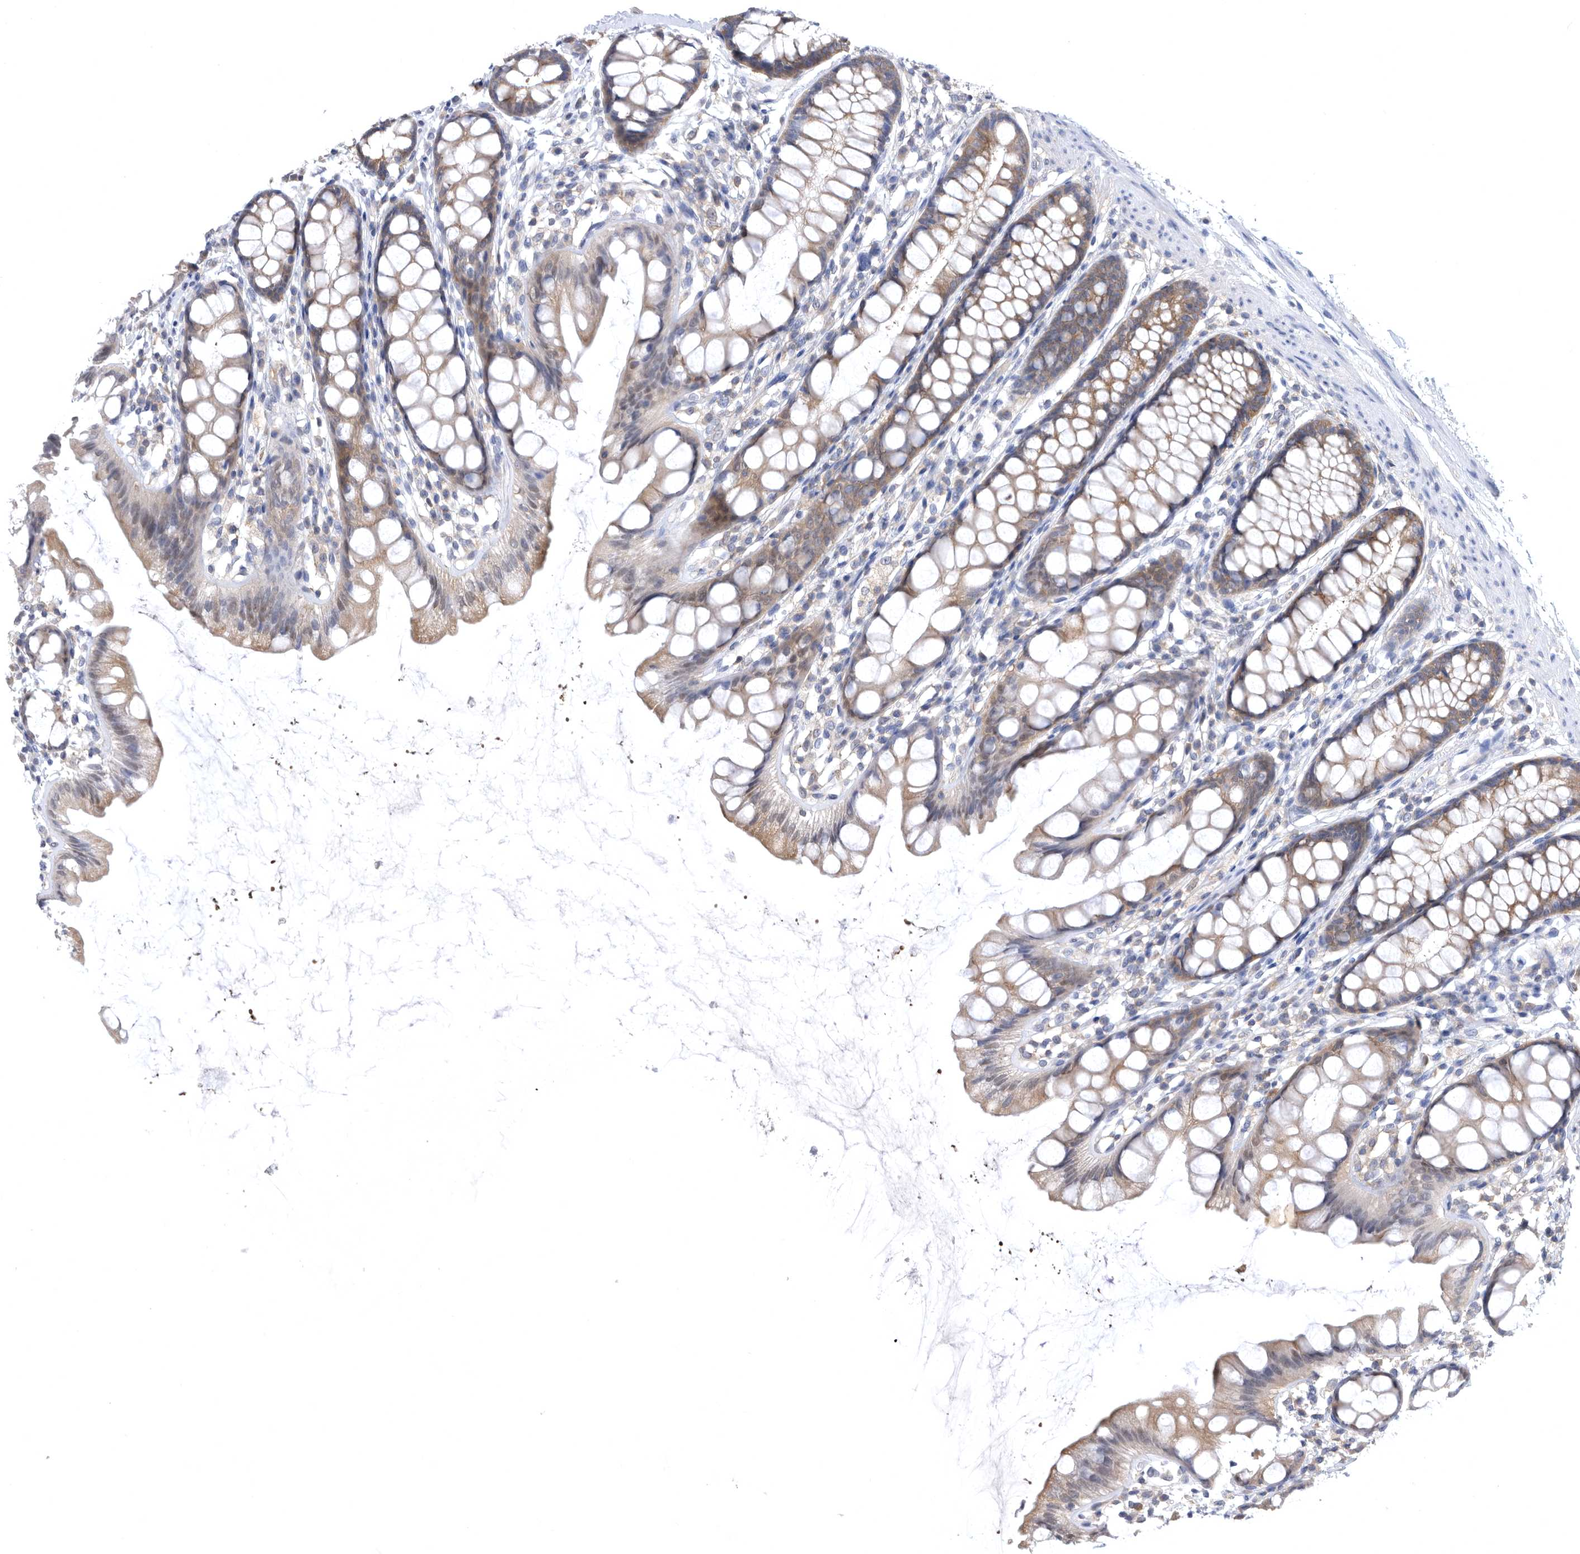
{"staining": {"intensity": "weak", "quantity": ">75%", "location": "cytoplasmic/membranous"}, "tissue": "rectum", "cell_type": "Glandular cells", "image_type": "normal", "snomed": [{"axis": "morphology", "description": "Normal tissue, NOS"}, {"axis": "topography", "description": "Rectum"}], "caption": "A brown stain labels weak cytoplasmic/membranous staining of a protein in glandular cells of benign rectum. (brown staining indicates protein expression, while blue staining denotes nuclei).", "gene": "CCT4", "patient": {"sex": "female", "age": 65}}